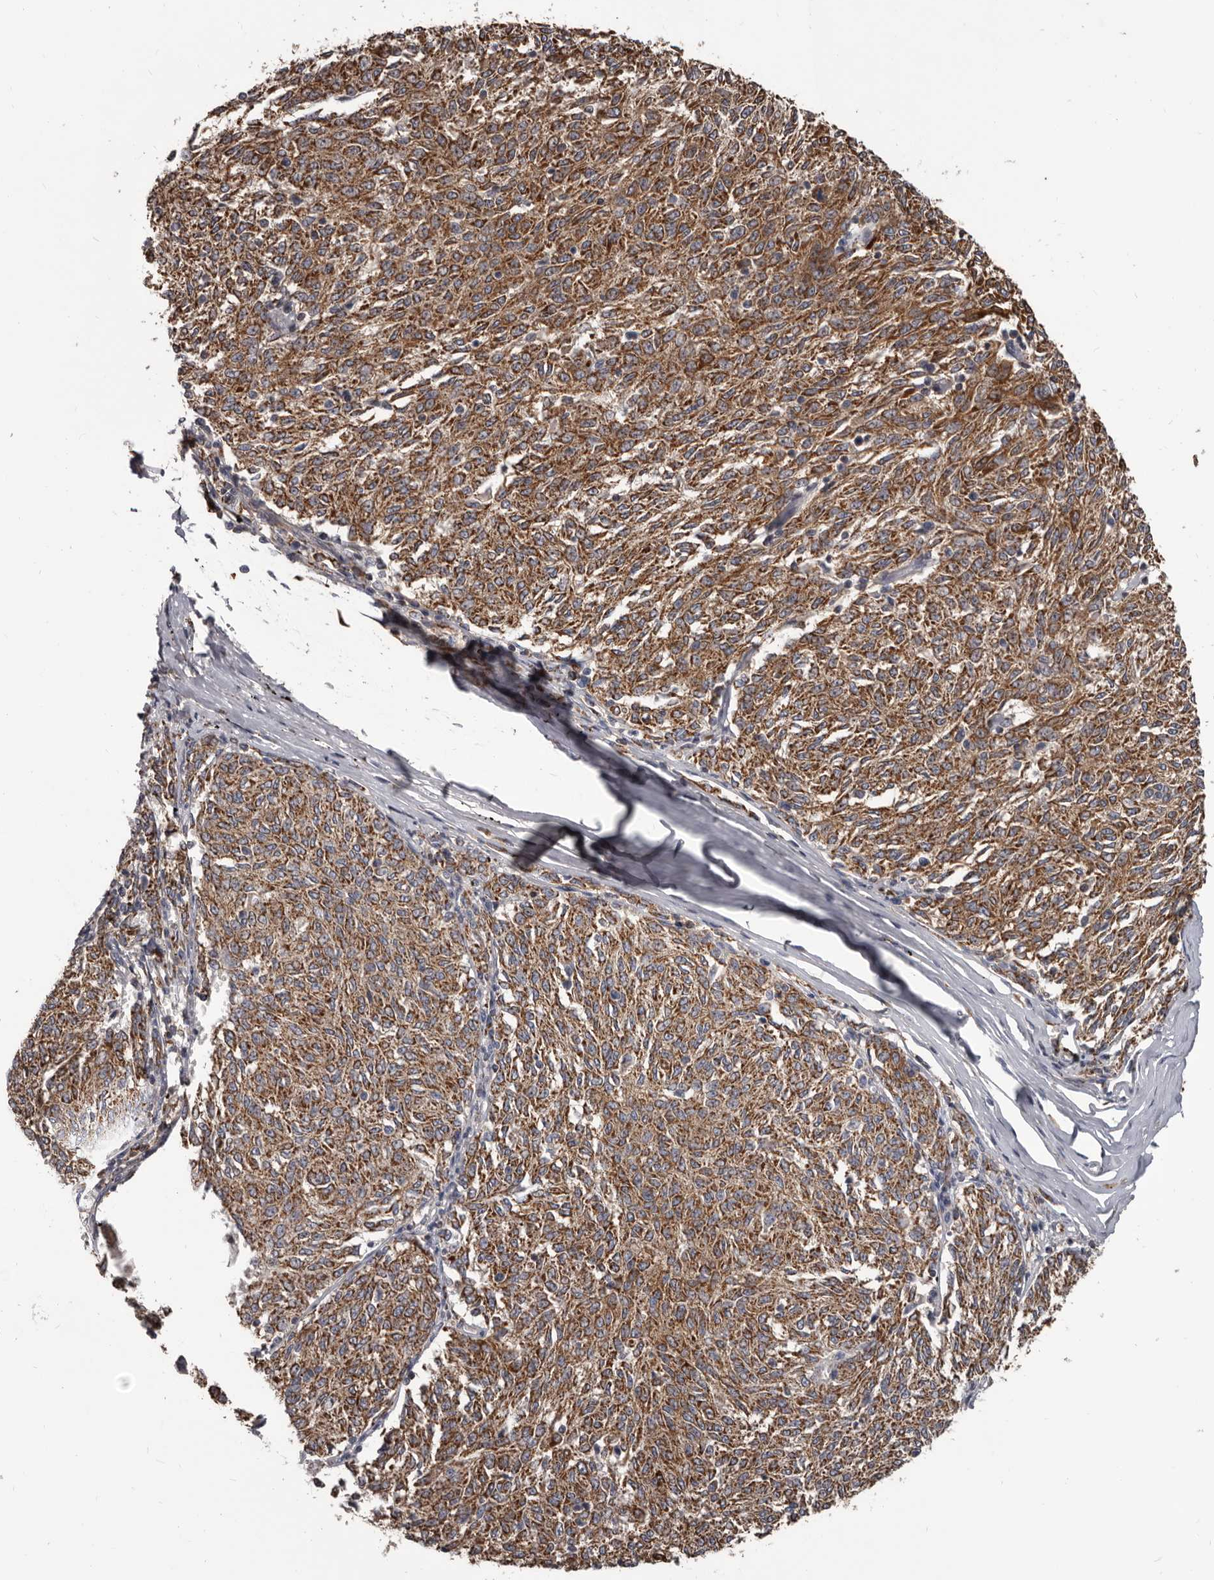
{"staining": {"intensity": "moderate", "quantity": ">75%", "location": "cytoplasmic/membranous"}, "tissue": "melanoma", "cell_type": "Tumor cells", "image_type": "cancer", "snomed": [{"axis": "morphology", "description": "Malignant melanoma, NOS"}, {"axis": "topography", "description": "Skin"}], "caption": "This image shows IHC staining of melanoma, with medium moderate cytoplasmic/membranous expression in approximately >75% of tumor cells.", "gene": "ALDH5A1", "patient": {"sex": "female", "age": 72}}